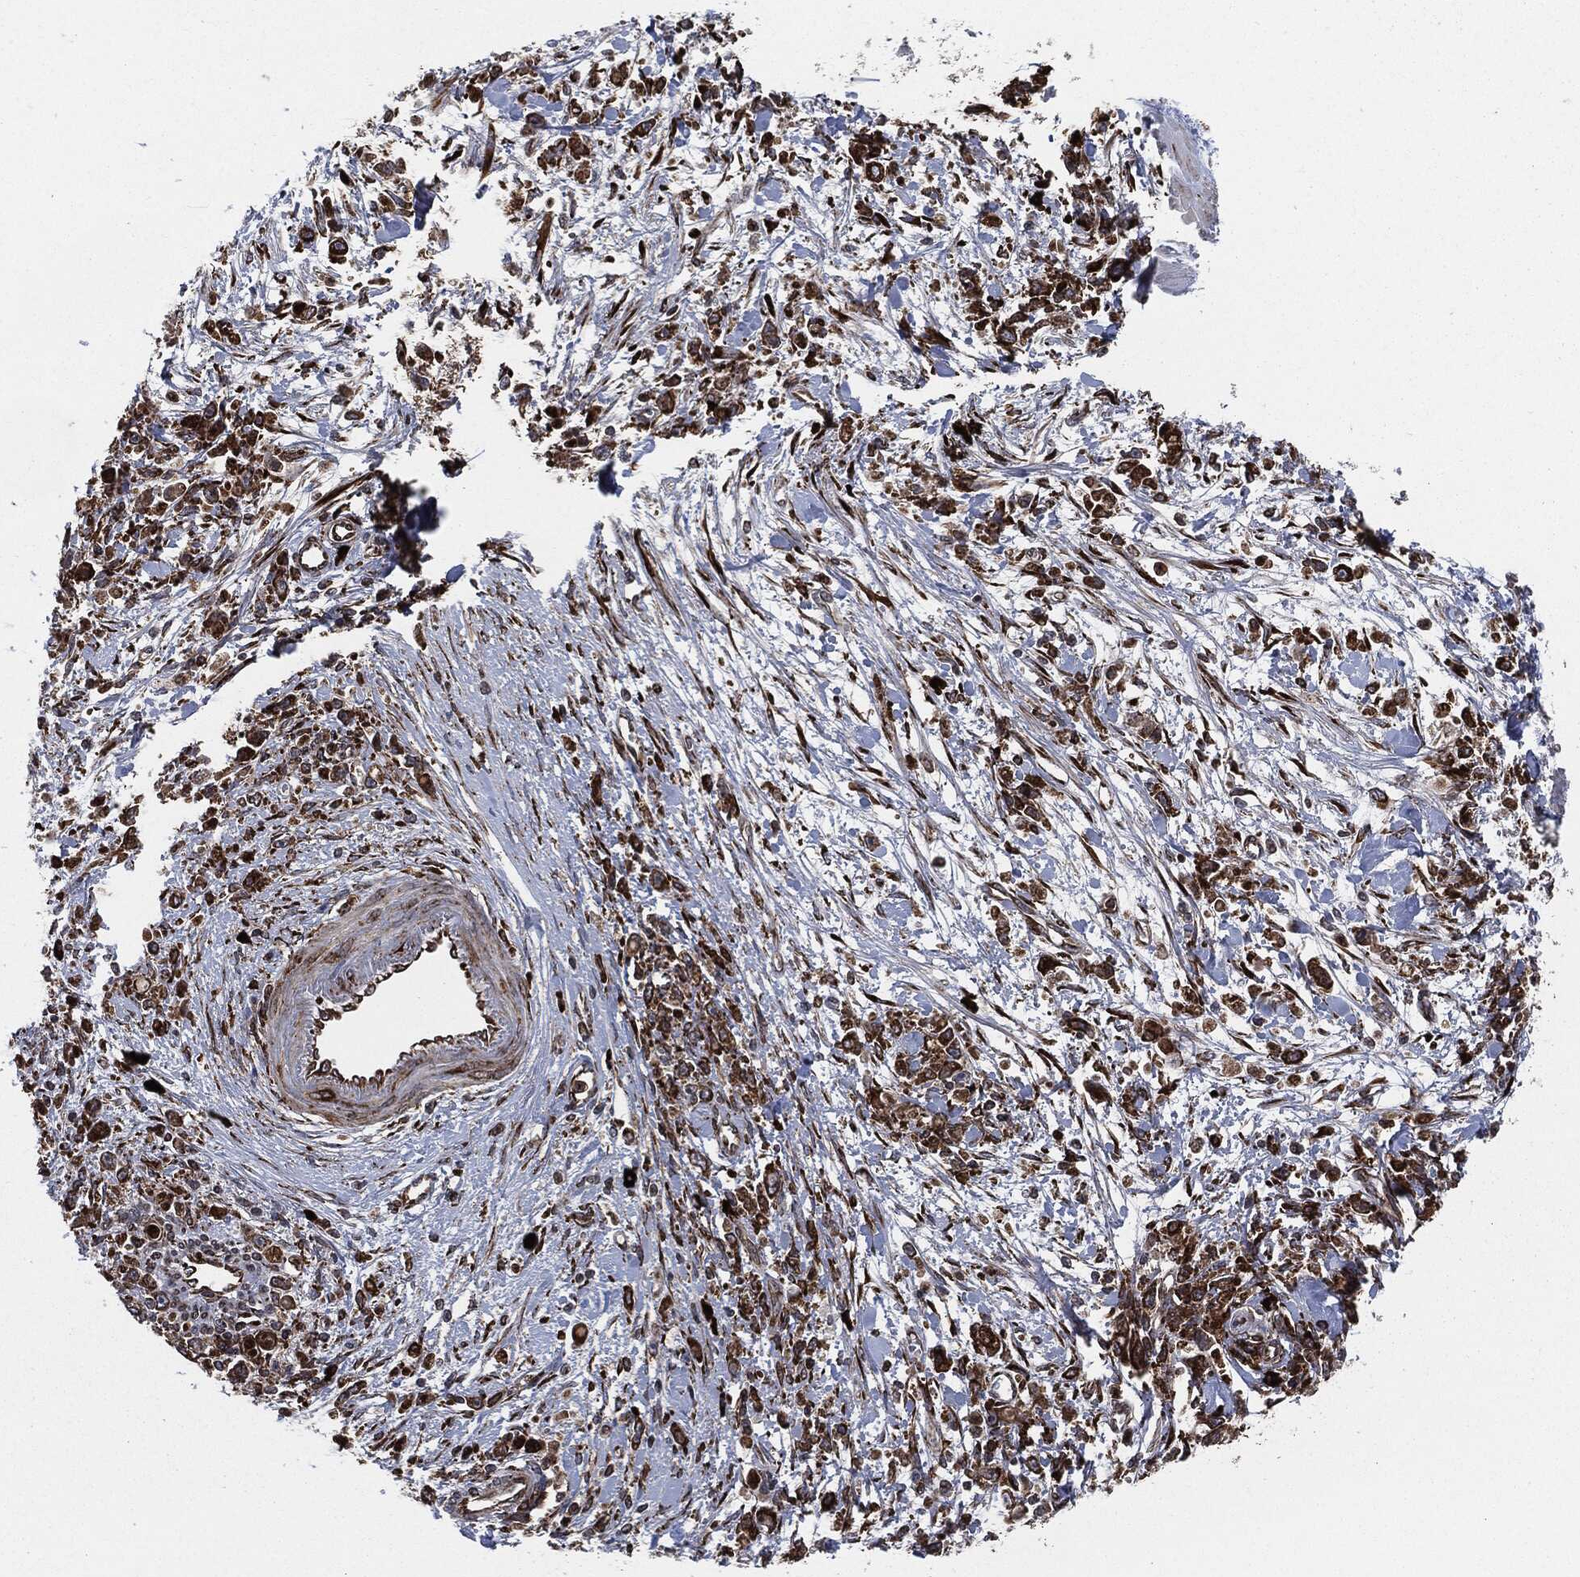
{"staining": {"intensity": "strong", "quantity": ">75%", "location": "cytoplasmic/membranous"}, "tissue": "stomach cancer", "cell_type": "Tumor cells", "image_type": "cancer", "snomed": [{"axis": "morphology", "description": "Adenocarcinoma, NOS"}, {"axis": "topography", "description": "Stomach"}], "caption": "There is high levels of strong cytoplasmic/membranous positivity in tumor cells of adenocarcinoma (stomach), as demonstrated by immunohistochemical staining (brown color).", "gene": "CALR", "patient": {"sex": "female", "age": 59}}